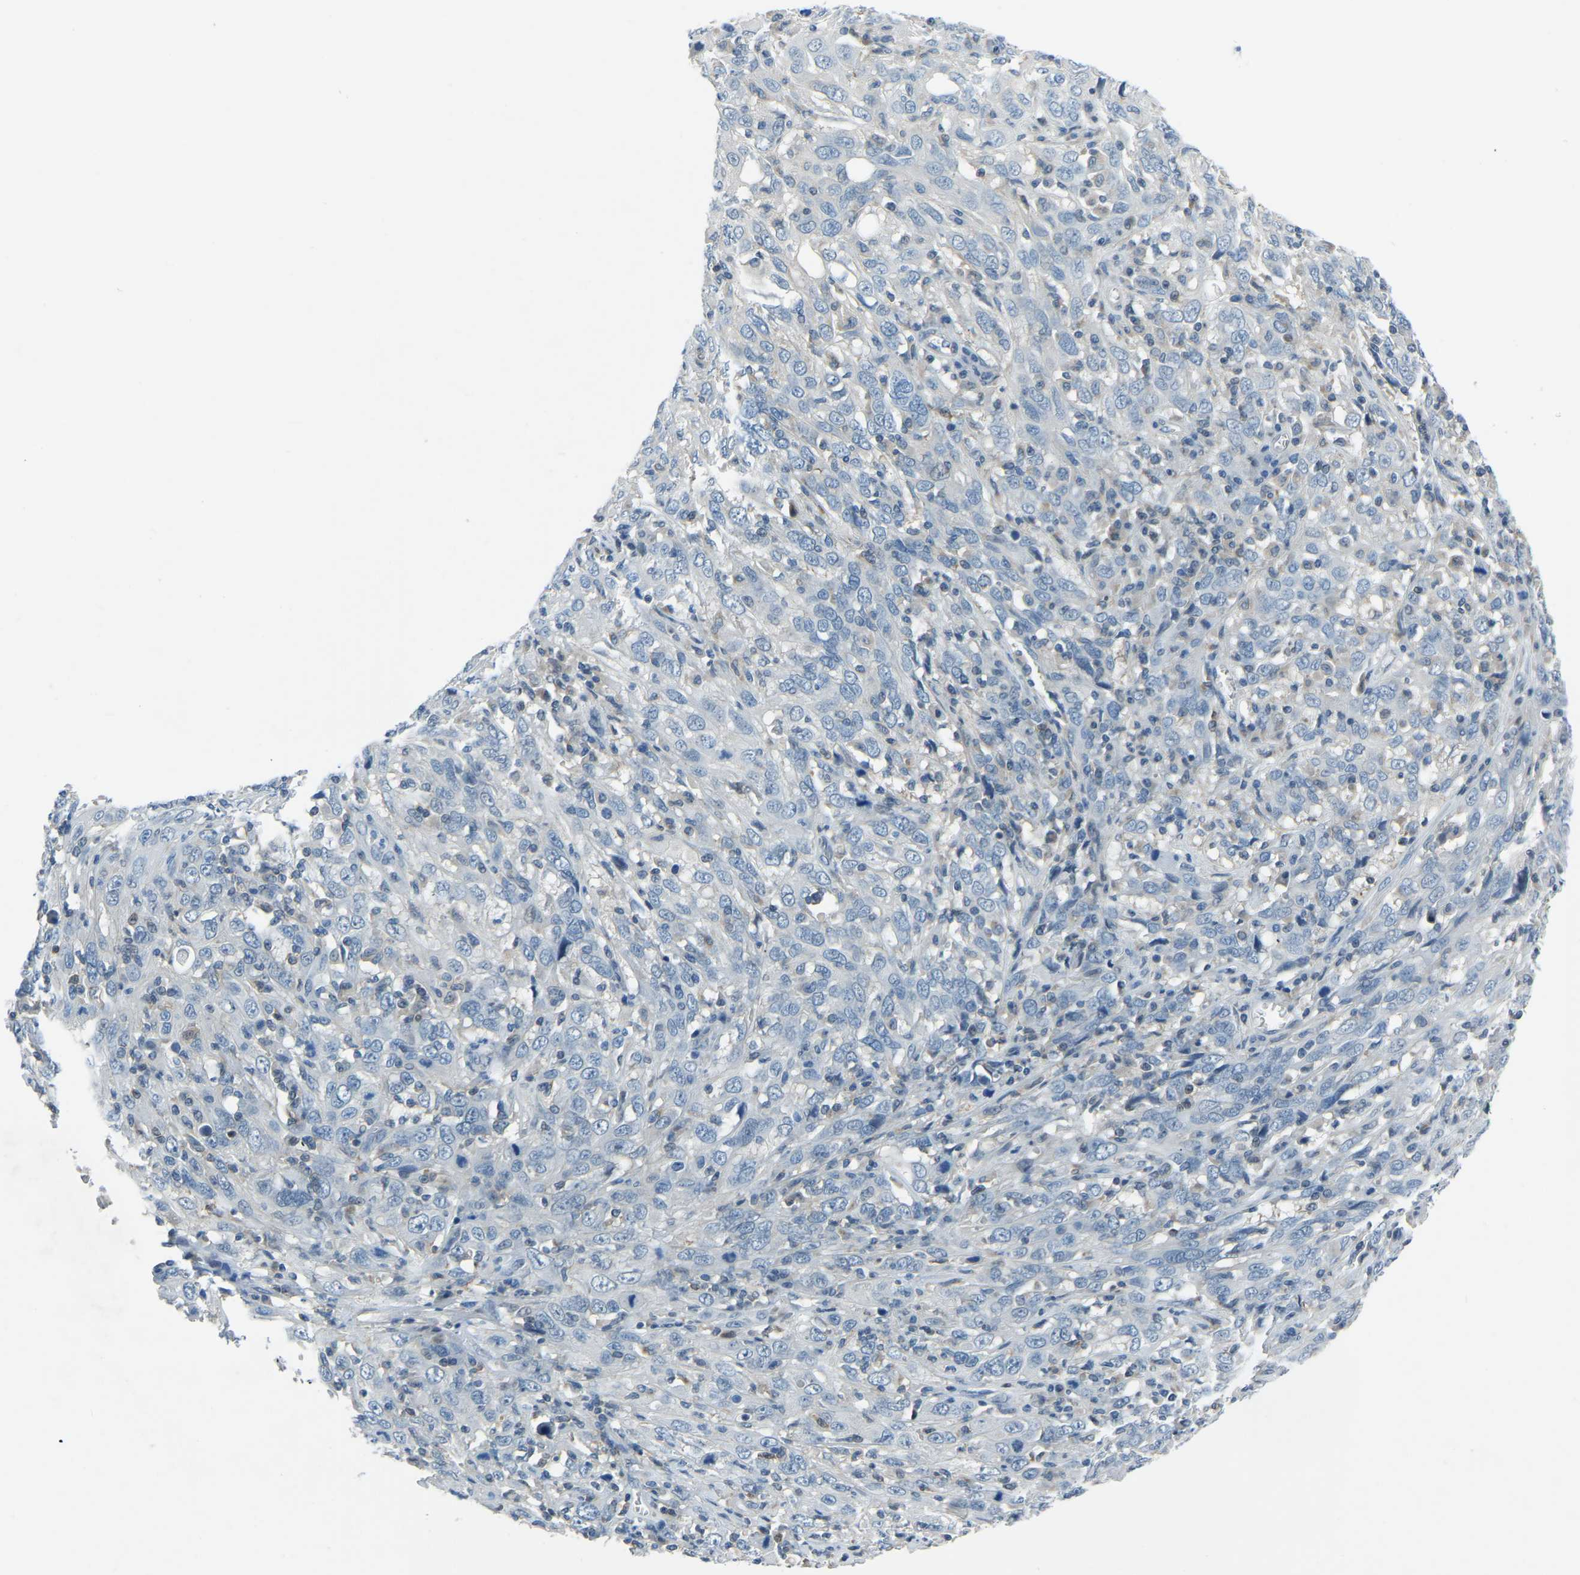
{"staining": {"intensity": "negative", "quantity": "none", "location": "none"}, "tissue": "cervical cancer", "cell_type": "Tumor cells", "image_type": "cancer", "snomed": [{"axis": "morphology", "description": "Squamous cell carcinoma, NOS"}, {"axis": "topography", "description": "Cervix"}], "caption": "Cervical cancer (squamous cell carcinoma) was stained to show a protein in brown. There is no significant positivity in tumor cells.", "gene": "XIRP1", "patient": {"sex": "female", "age": 46}}